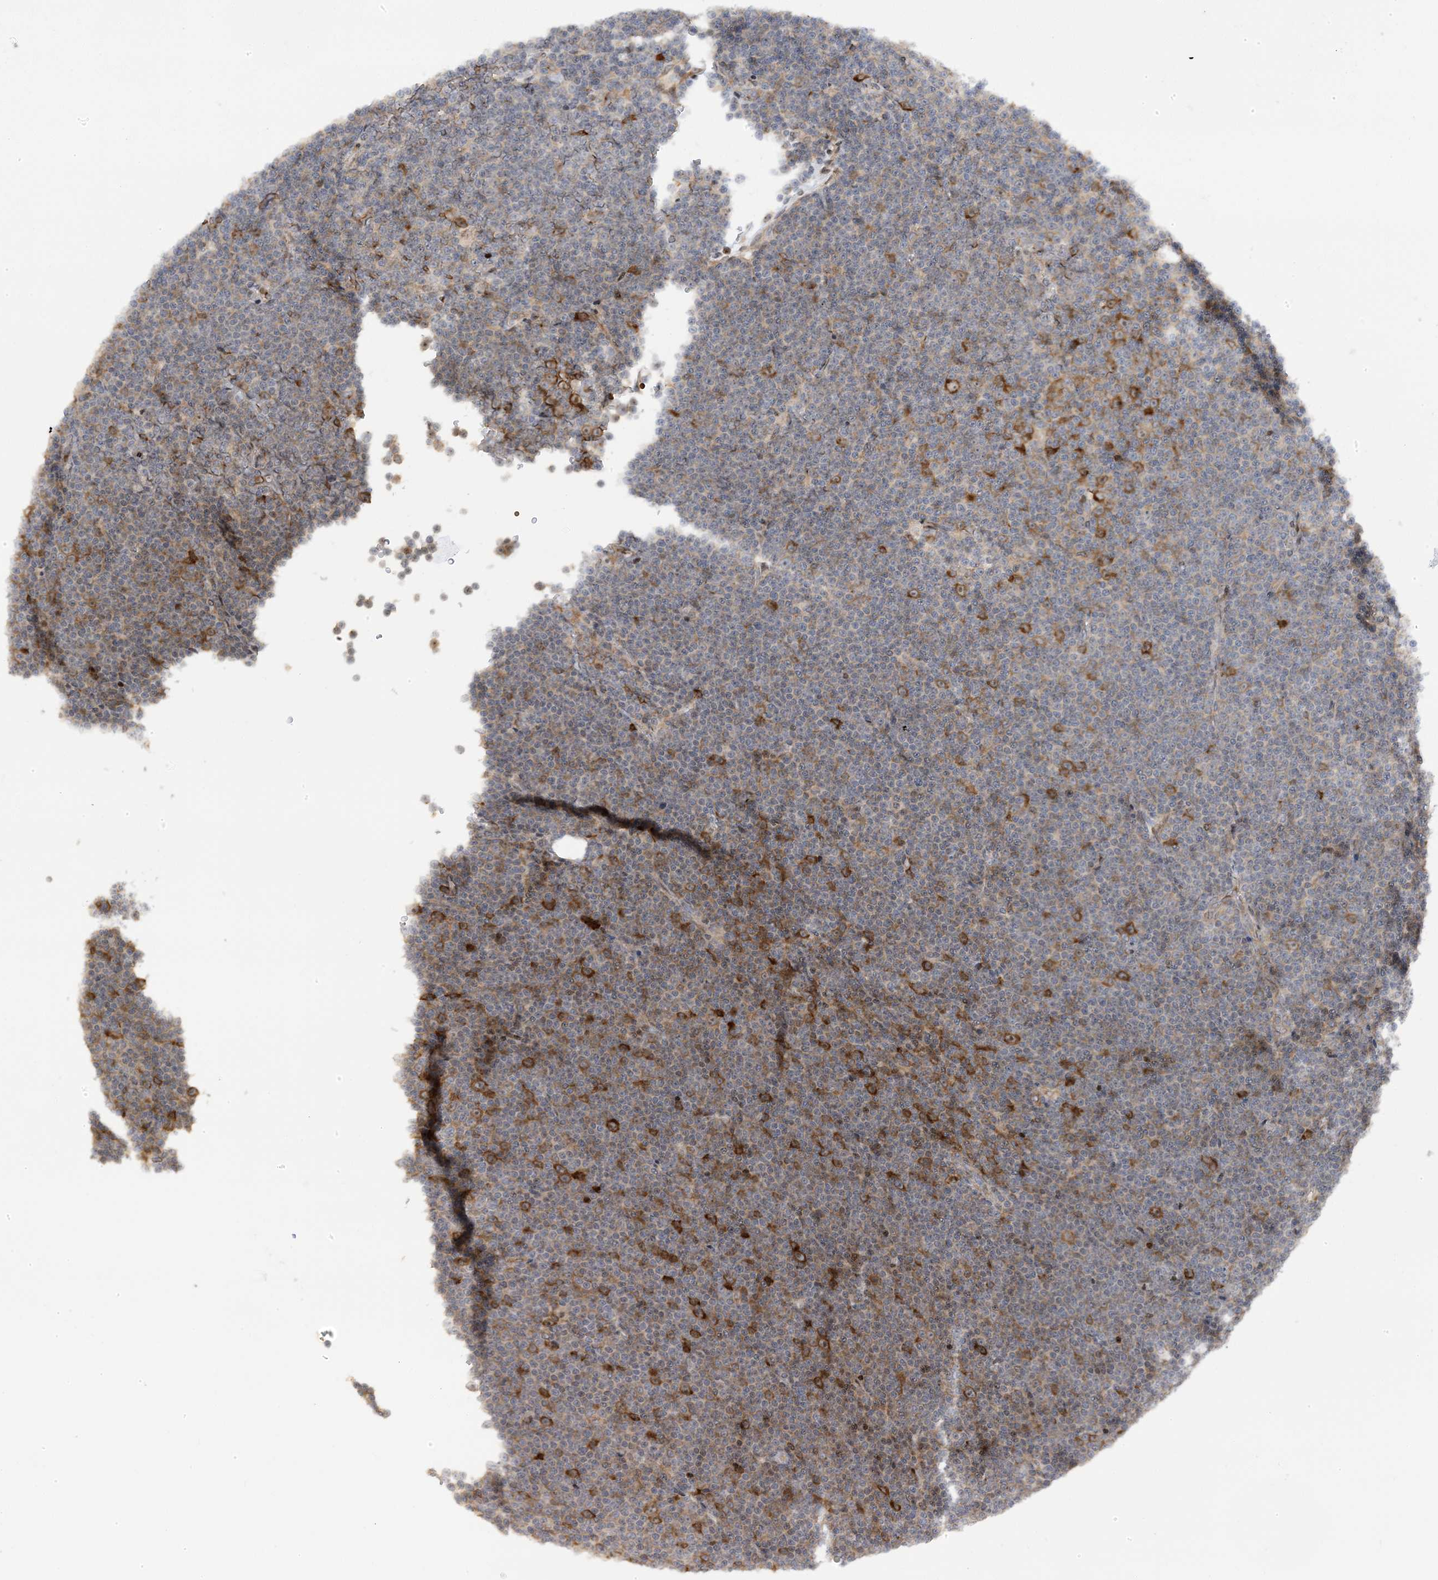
{"staining": {"intensity": "strong", "quantity": "<25%", "location": "cytoplasmic/membranous"}, "tissue": "lymphoma", "cell_type": "Tumor cells", "image_type": "cancer", "snomed": [{"axis": "morphology", "description": "Malignant lymphoma, non-Hodgkin's type, Low grade"}, {"axis": "topography", "description": "Lymph node"}], "caption": "Approximately <25% of tumor cells in human low-grade malignant lymphoma, non-Hodgkin's type display strong cytoplasmic/membranous protein staining as visualized by brown immunohistochemical staining.", "gene": "MAP7D3", "patient": {"sex": "female", "age": 67}}